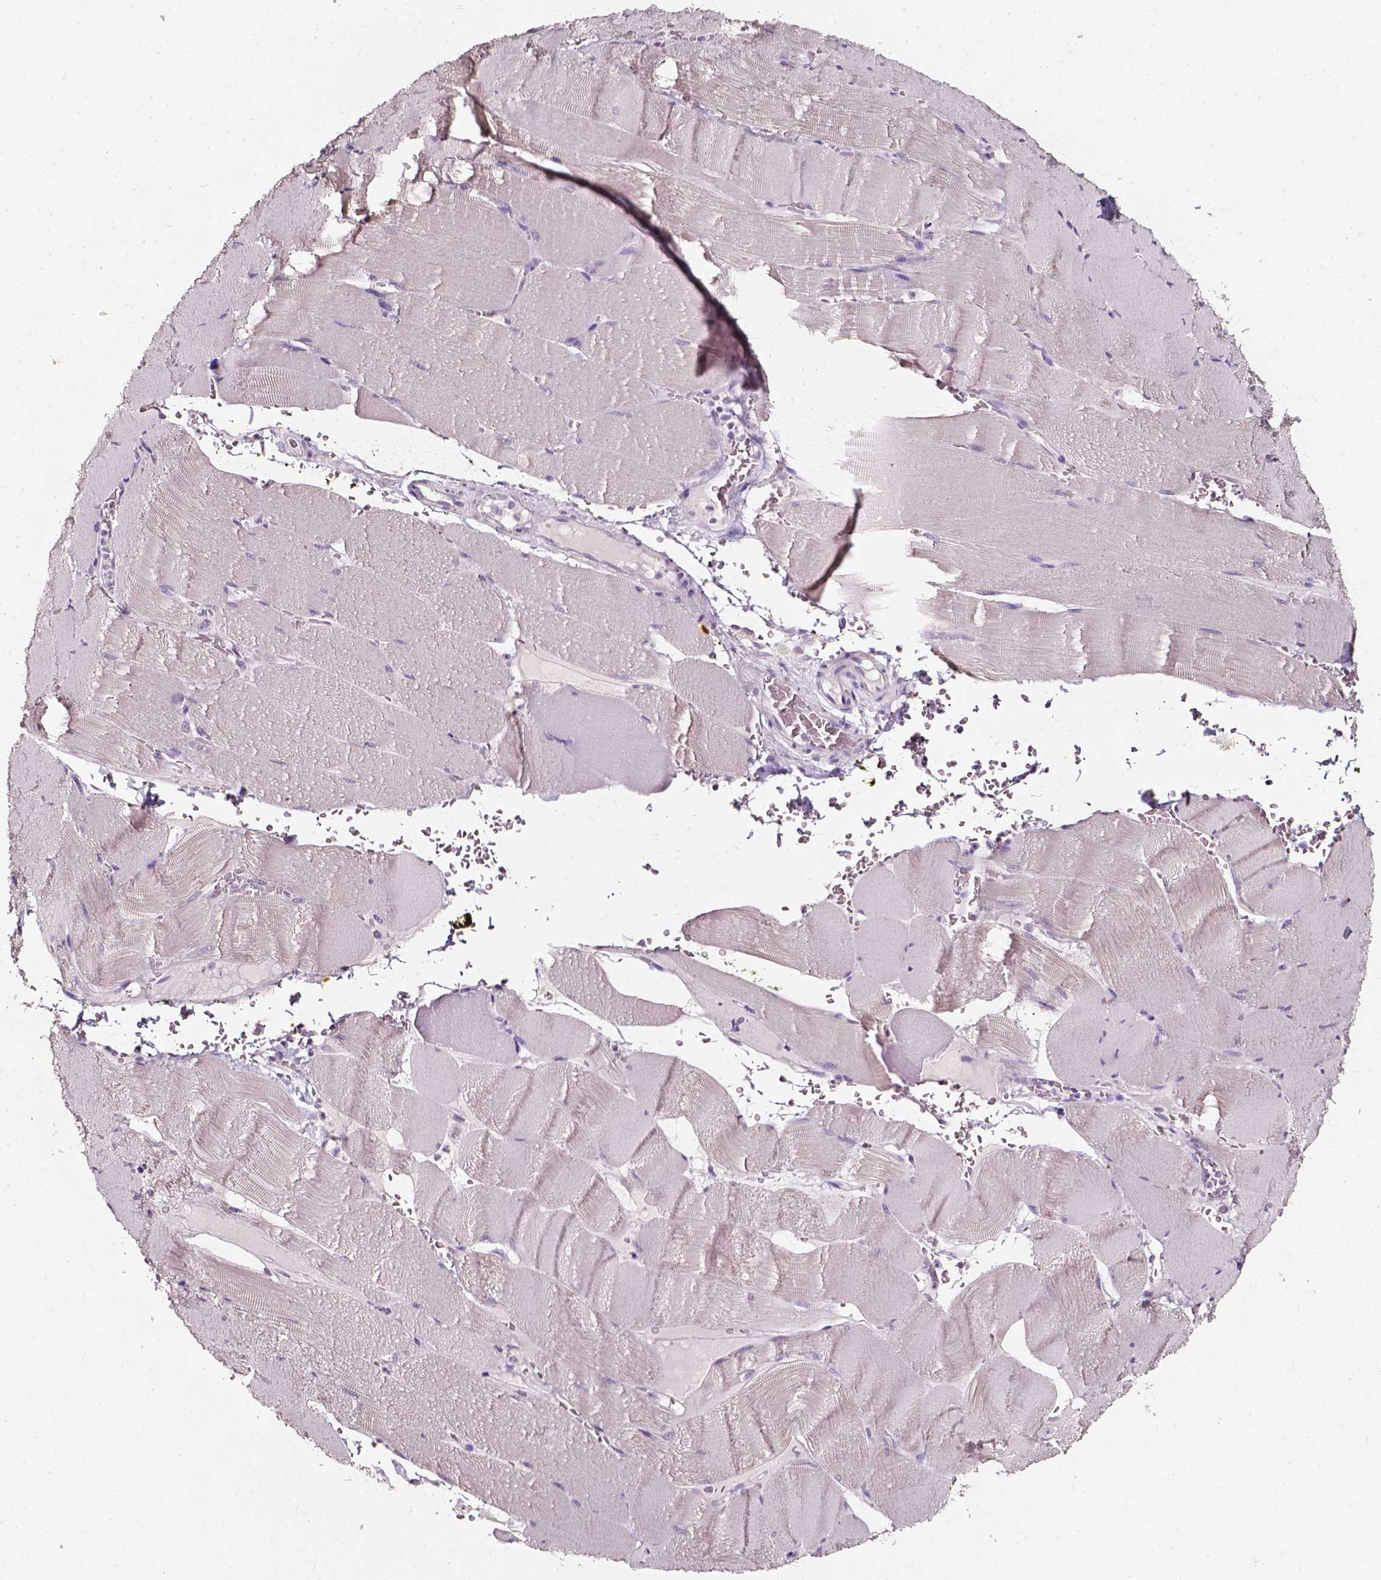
{"staining": {"intensity": "negative", "quantity": "none", "location": "none"}, "tissue": "skeletal muscle", "cell_type": "Myocytes", "image_type": "normal", "snomed": [{"axis": "morphology", "description": "Normal tissue, NOS"}, {"axis": "topography", "description": "Skeletal muscle"}], "caption": "Human skeletal muscle stained for a protein using IHC reveals no expression in myocytes.", "gene": "AKR1B10", "patient": {"sex": "male", "age": 56}}